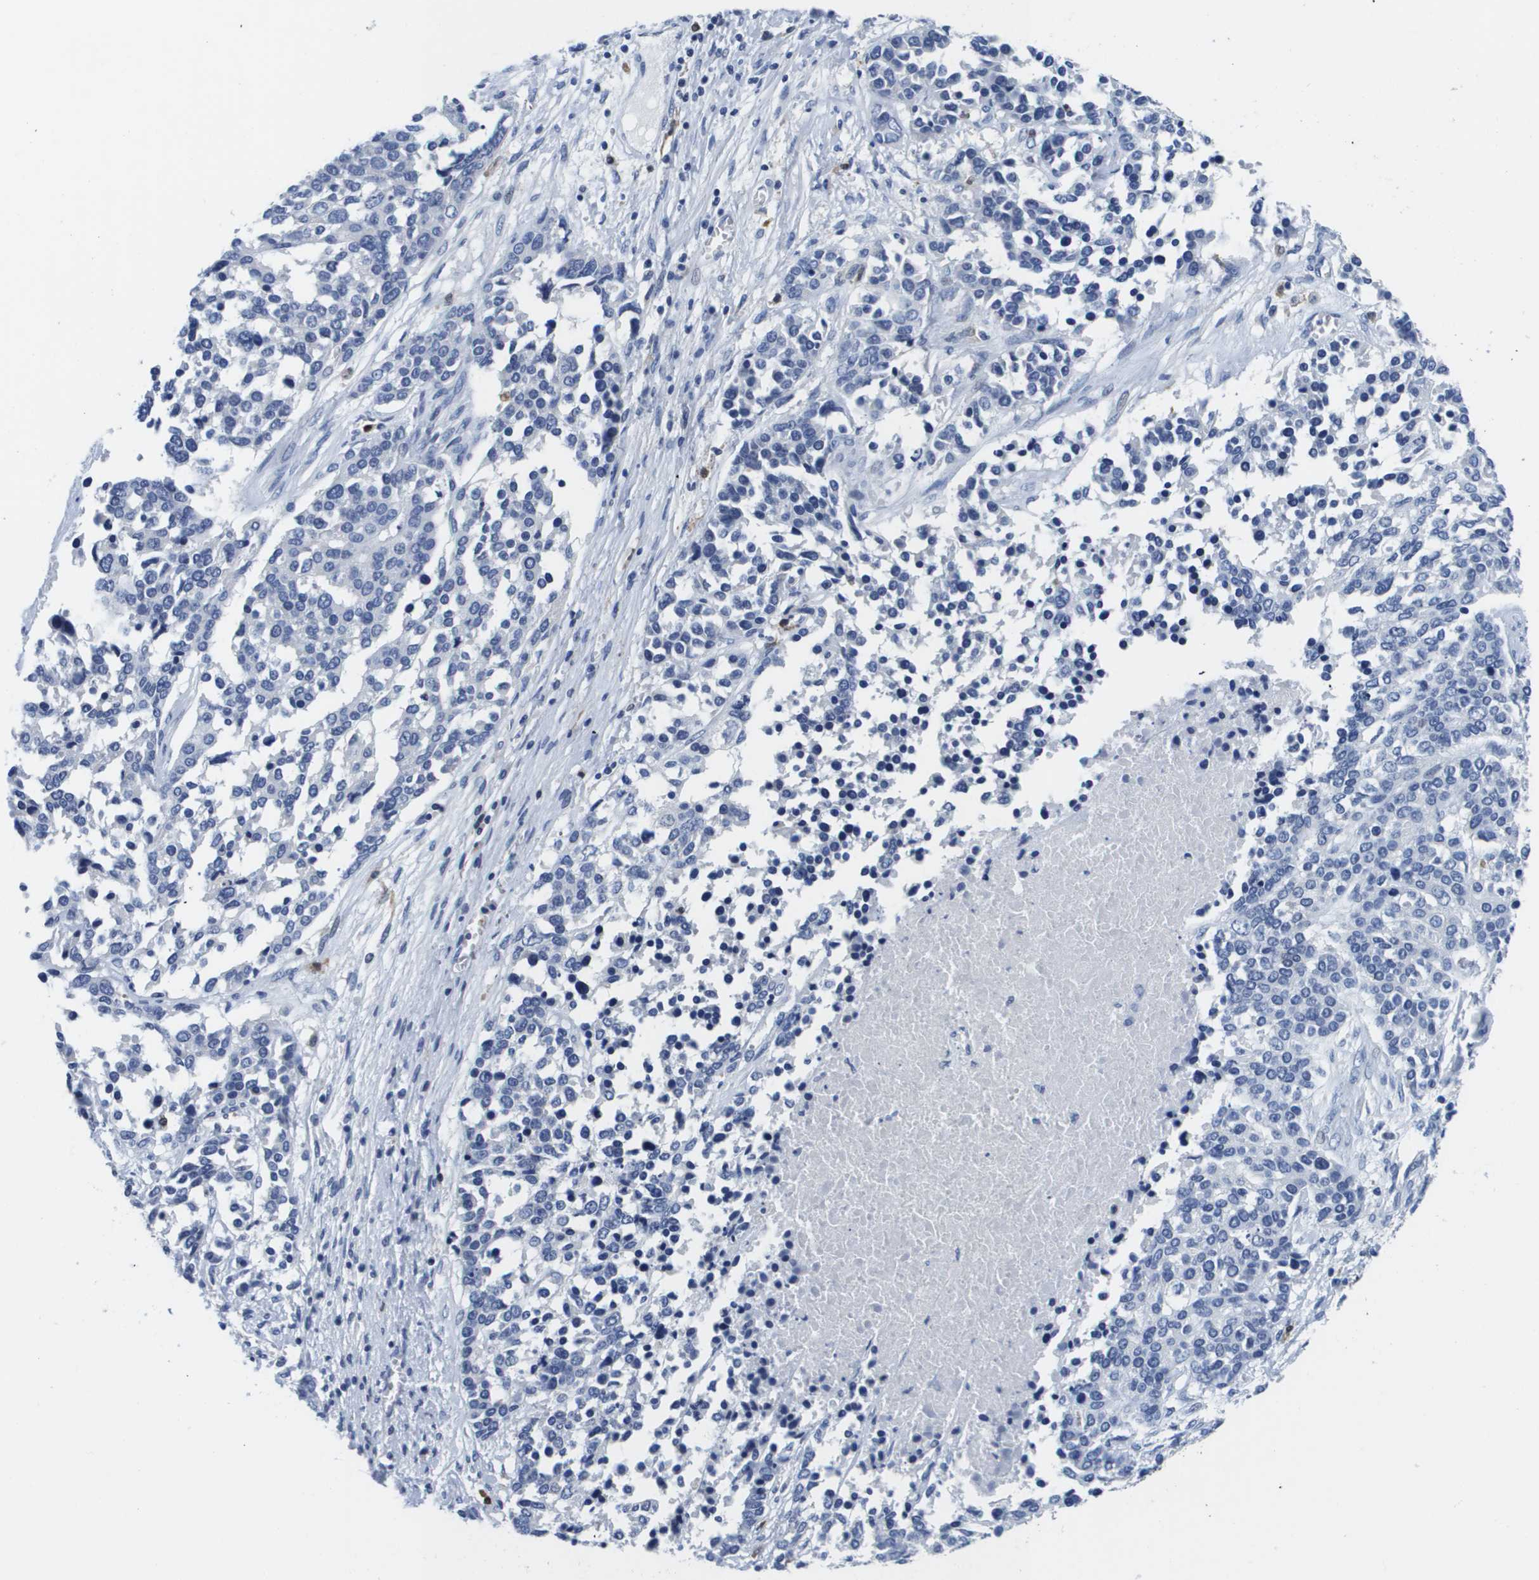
{"staining": {"intensity": "negative", "quantity": "none", "location": "none"}, "tissue": "ovarian cancer", "cell_type": "Tumor cells", "image_type": "cancer", "snomed": [{"axis": "morphology", "description": "Cystadenocarcinoma, serous, NOS"}, {"axis": "topography", "description": "Ovary"}], "caption": "Tumor cells show no significant protein positivity in ovarian cancer.", "gene": "HMOX1", "patient": {"sex": "female", "age": 44}}